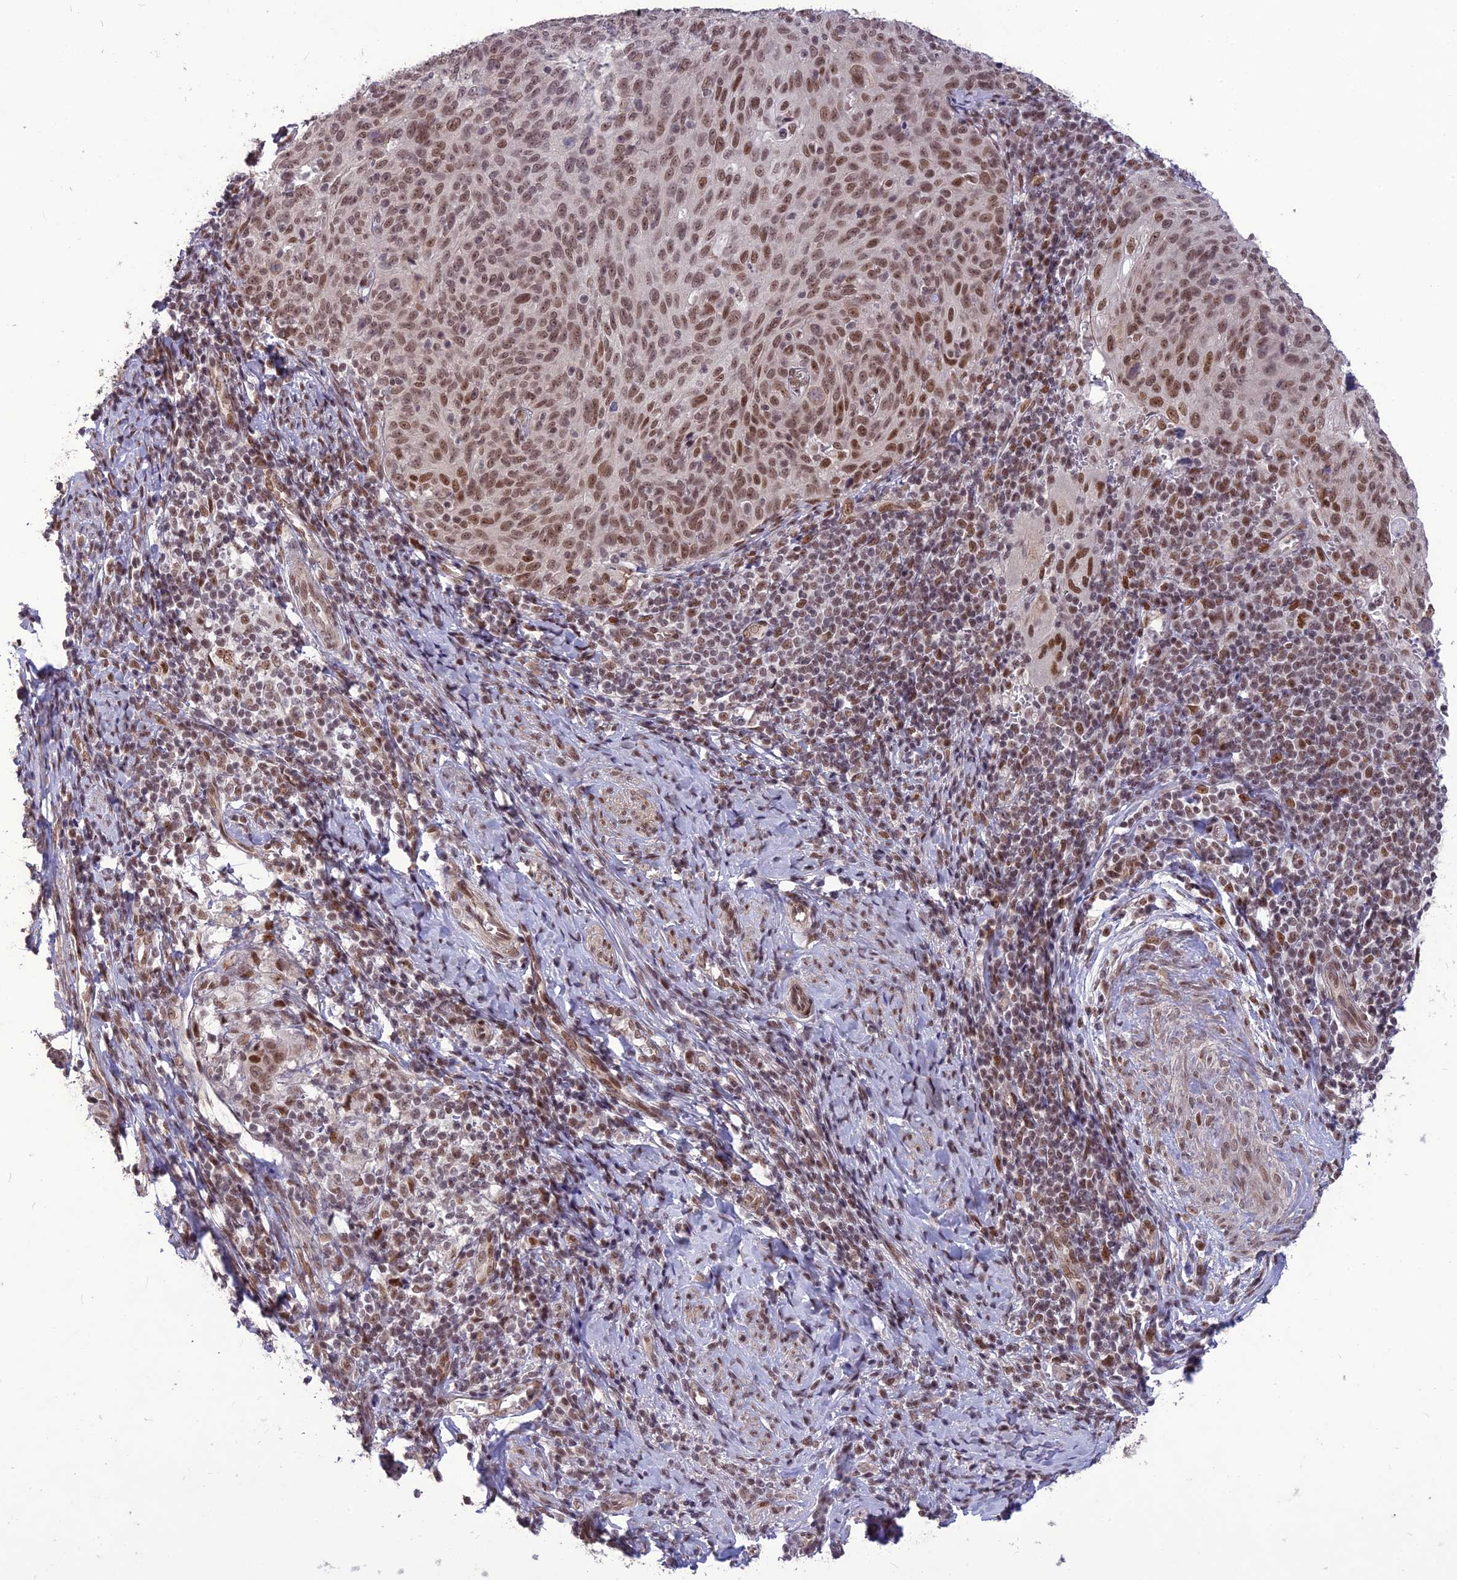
{"staining": {"intensity": "moderate", "quantity": ">75%", "location": "nuclear"}, "tissue": "cervical cancer", "cell_type": "Tumor cells", "image_type": "cancer", "snomed": [{"axis": "morphology", "description": "Squamous cell carcinoma, NOS"}, {"axis": "topography", "description": "Cervix"}], "caption": "The immunohistochemical stain shows moderate nuclear expression in tumor cells of squamous cell carcinoma (cervical) tissue. The protein is stained brown, and the nuclei are stained in blue (DAB (3,3'-diaminobenzidine) IHC with brightfield microscopy, high magnification).", "gene": "DIS3", "patient": {"sex": "female", "age": 70}}